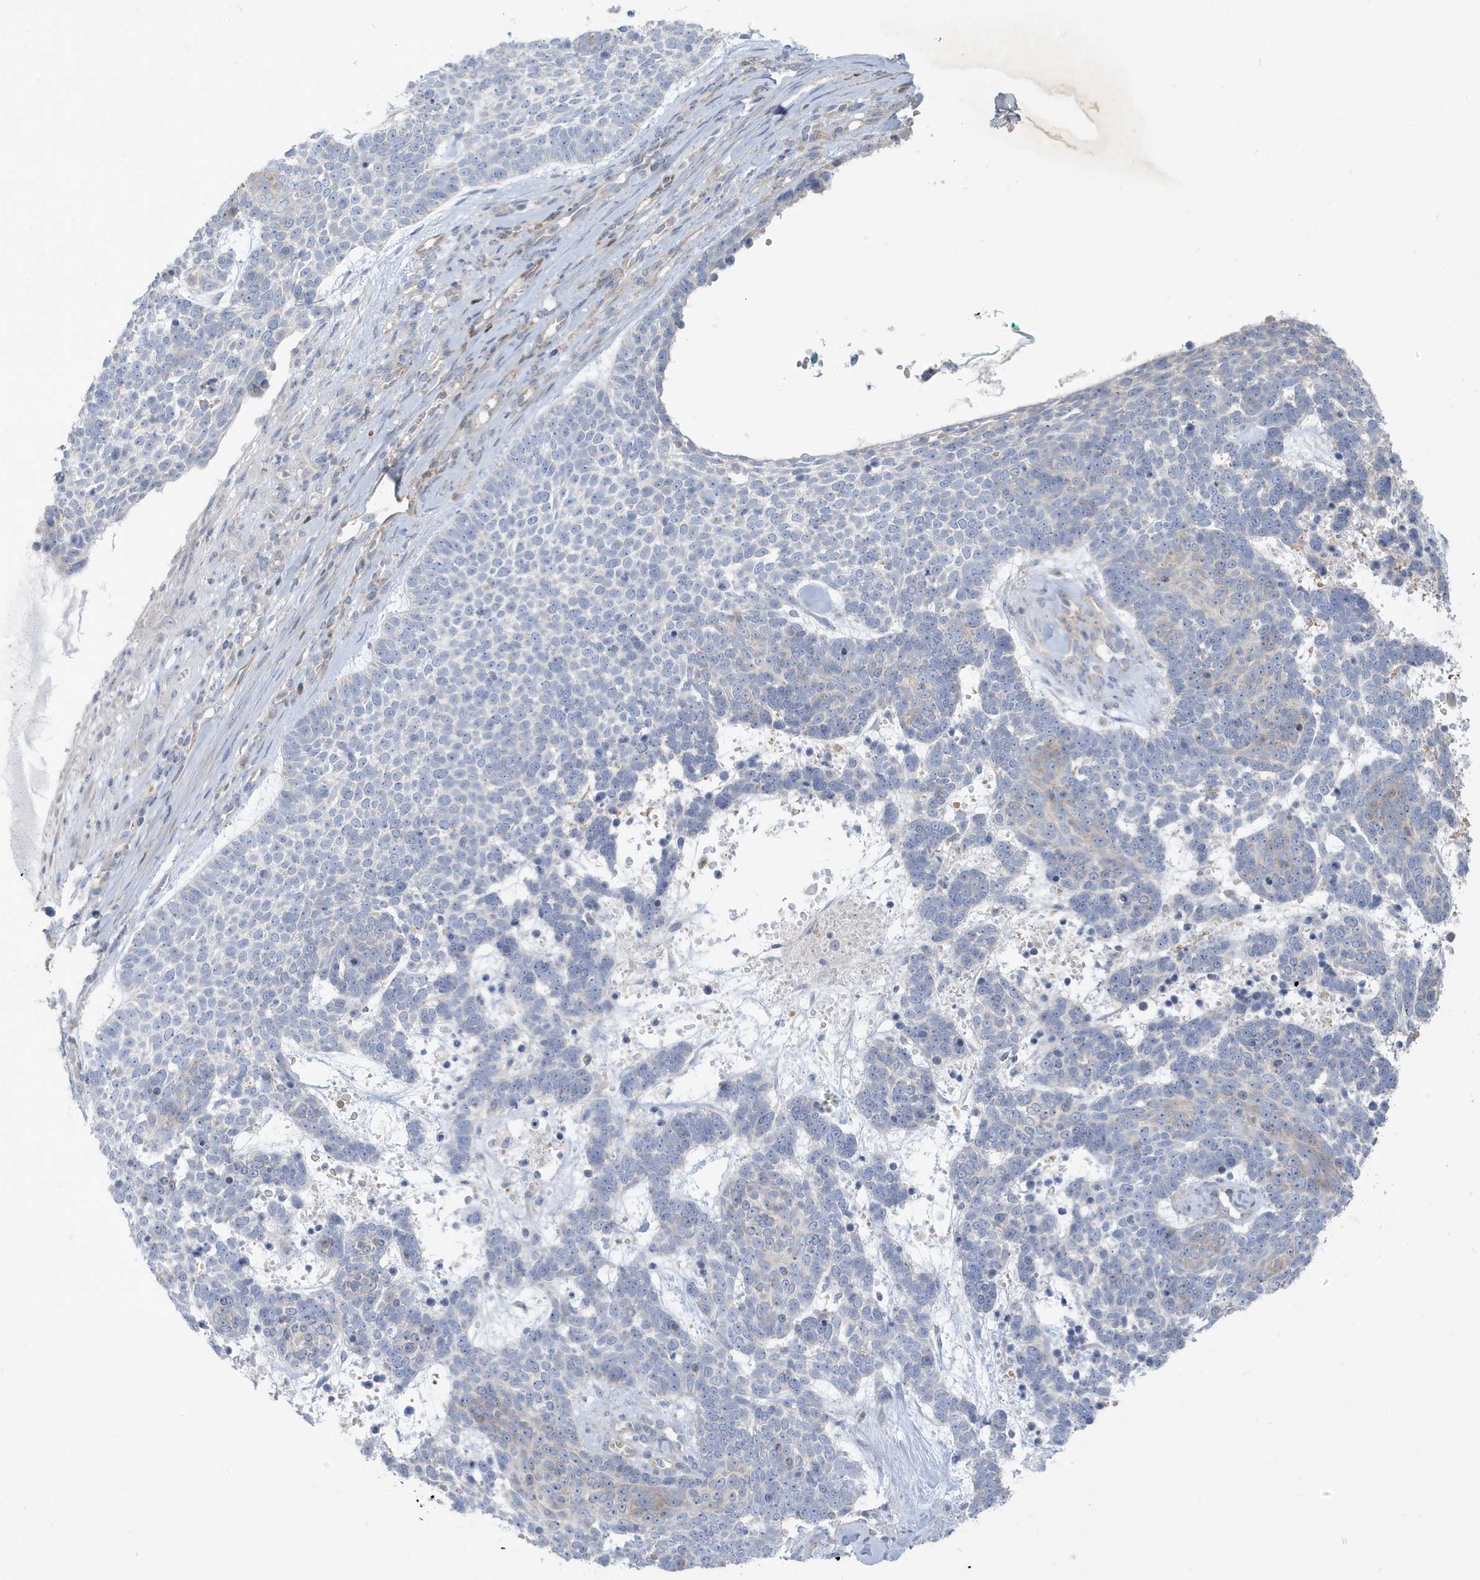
{"staining": {"intensity": "negative", "quantity": "none", "location": "none"}, "tissue": "skin cancer", "cell_type": "Tumor cells", "image_type": "cancer", "snomed": [{"axis": "morphology", "description": "Basal cell carcinoma"}, {"axis": "topography", "description": "Skin"}], "caption": "Basal cell carcinoma (skin) was stained to show a protein in brown. There is no significant staining in tumor cells.", "gene": "ATP13A5", "patient": {"sex": "female", "age": 81}}